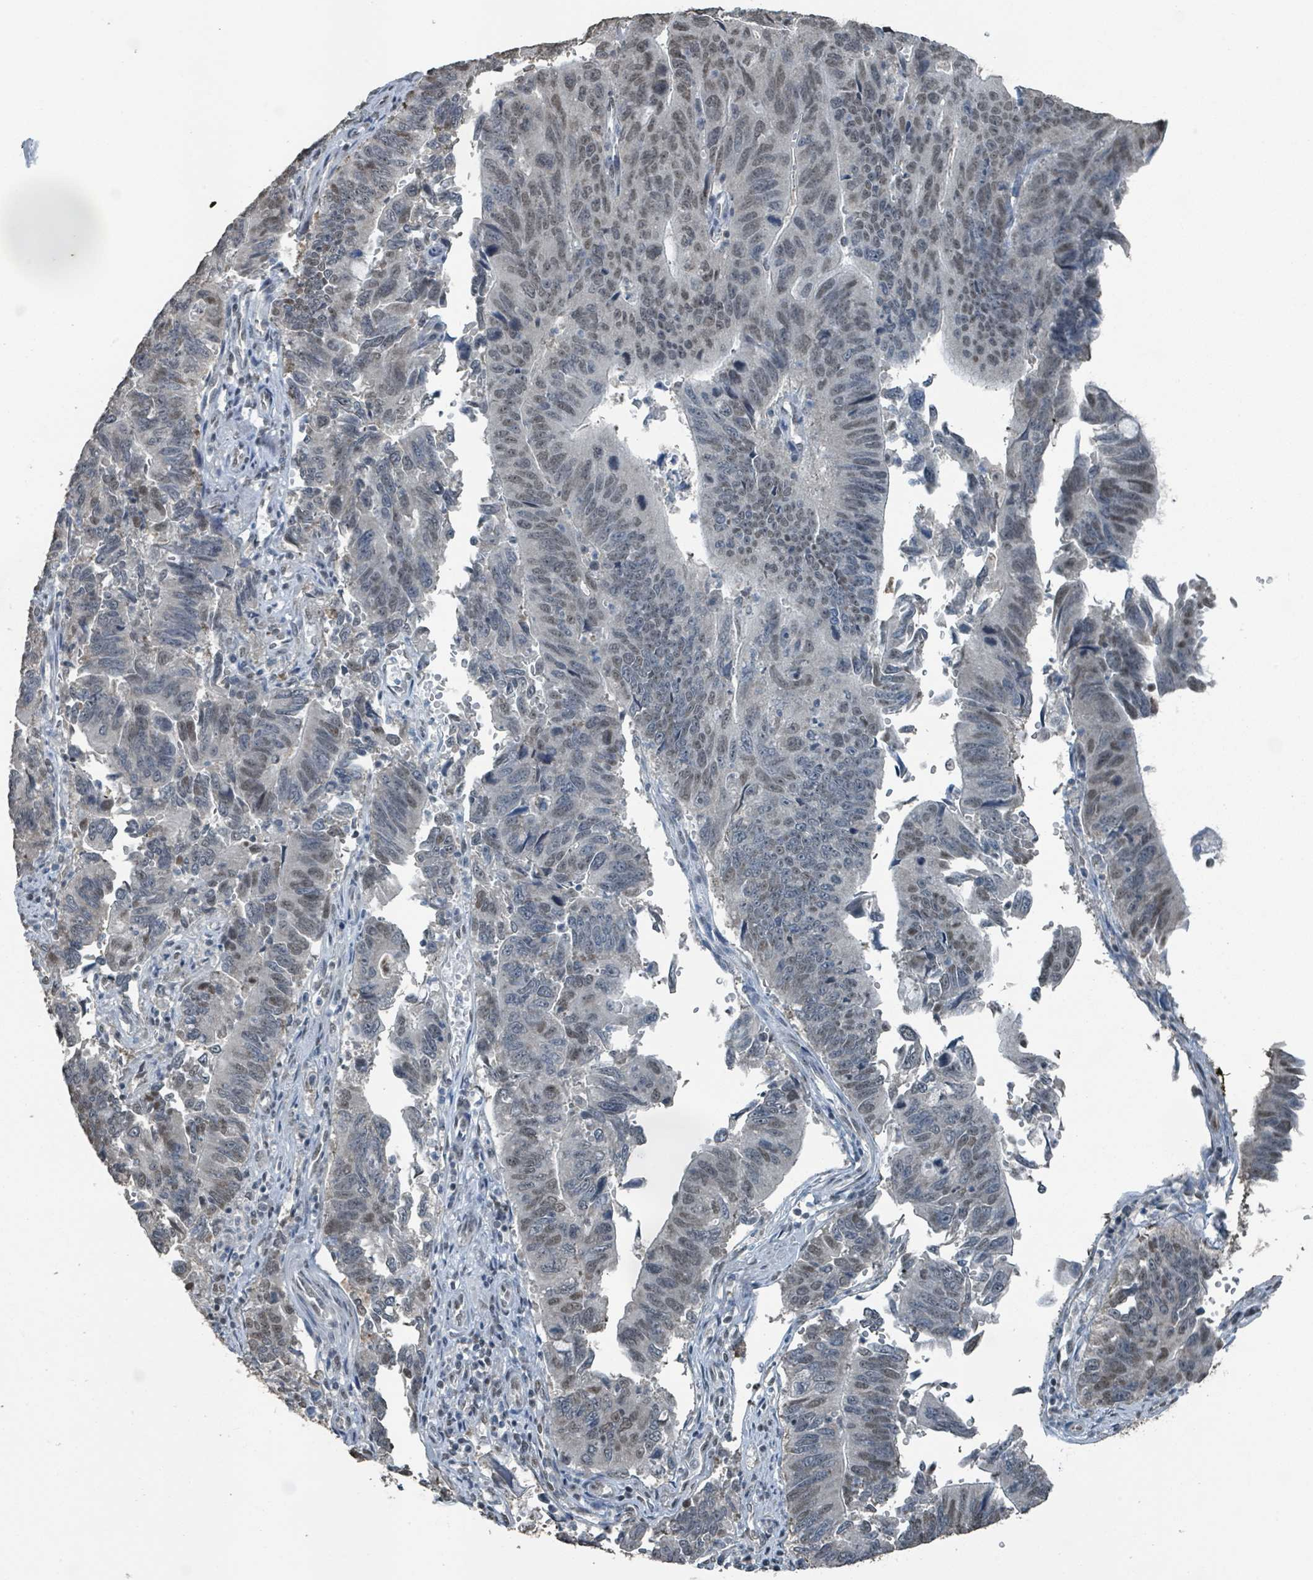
{"staining": {"intensity": "moderate", "quantity": "25%-75%", "location": "nuclear"}, "tissue": "stomach cancer", "cell_type": "Tumor cells", "image_type": "cancer", "snomed": [{"axis": "morphology", "description": "Adenocarcinoma, NOS"}, {"axis": "topography", "description": "Stomach"}], "caption": "This micrograph displays immunohistochemistry (IHC) staining of adenocarcinoma (stomach), with medium moderate nuclear positivity in about 25%-75% of tumor cells.", "gene": "PHIP", "patient": {"sex": "male", "age": 59}}